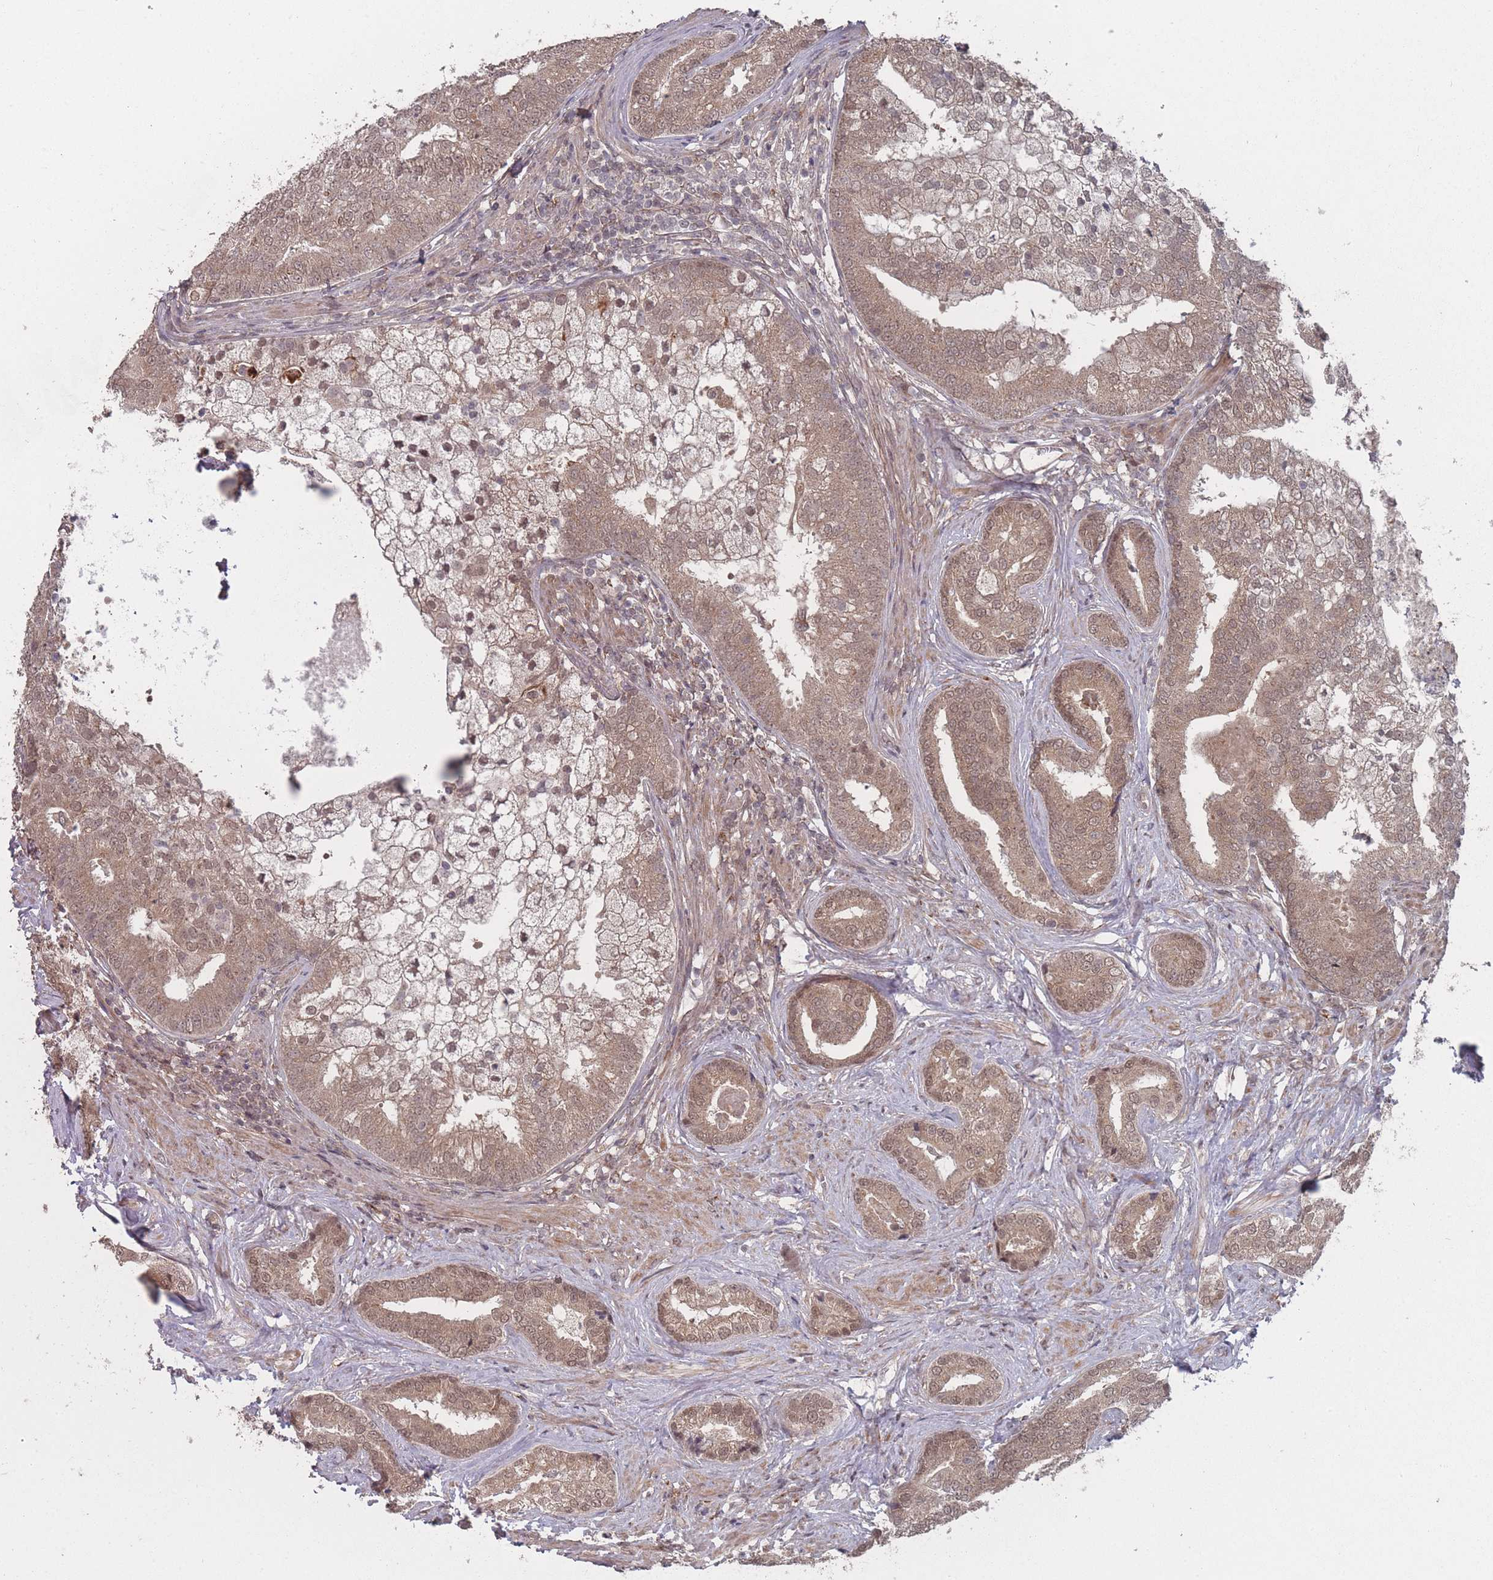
{"staining": {"intensity": "moderate", "quantity": ">75%", "location": "cytoplasmic/membranous,nuclear"}, "tissue": "prostate cancer", "cell_type": "Tumor cells", "image_type": "cancer", "snomed": [{"axis": "morphology", "description": "Adenocarcinoma, High grade"}, {"axis": "topography", "description": "Prostate"}], "caption": "Immunohistochemical staining of high-grade adenocarcinoma (prostate) reveals medium levels of moderate cytoplasmic/membranous and nuclear protein expression in about >75% of tumor cells.", "gene": "CNTRL", "patient": {"sex": "male", "age": 55}}